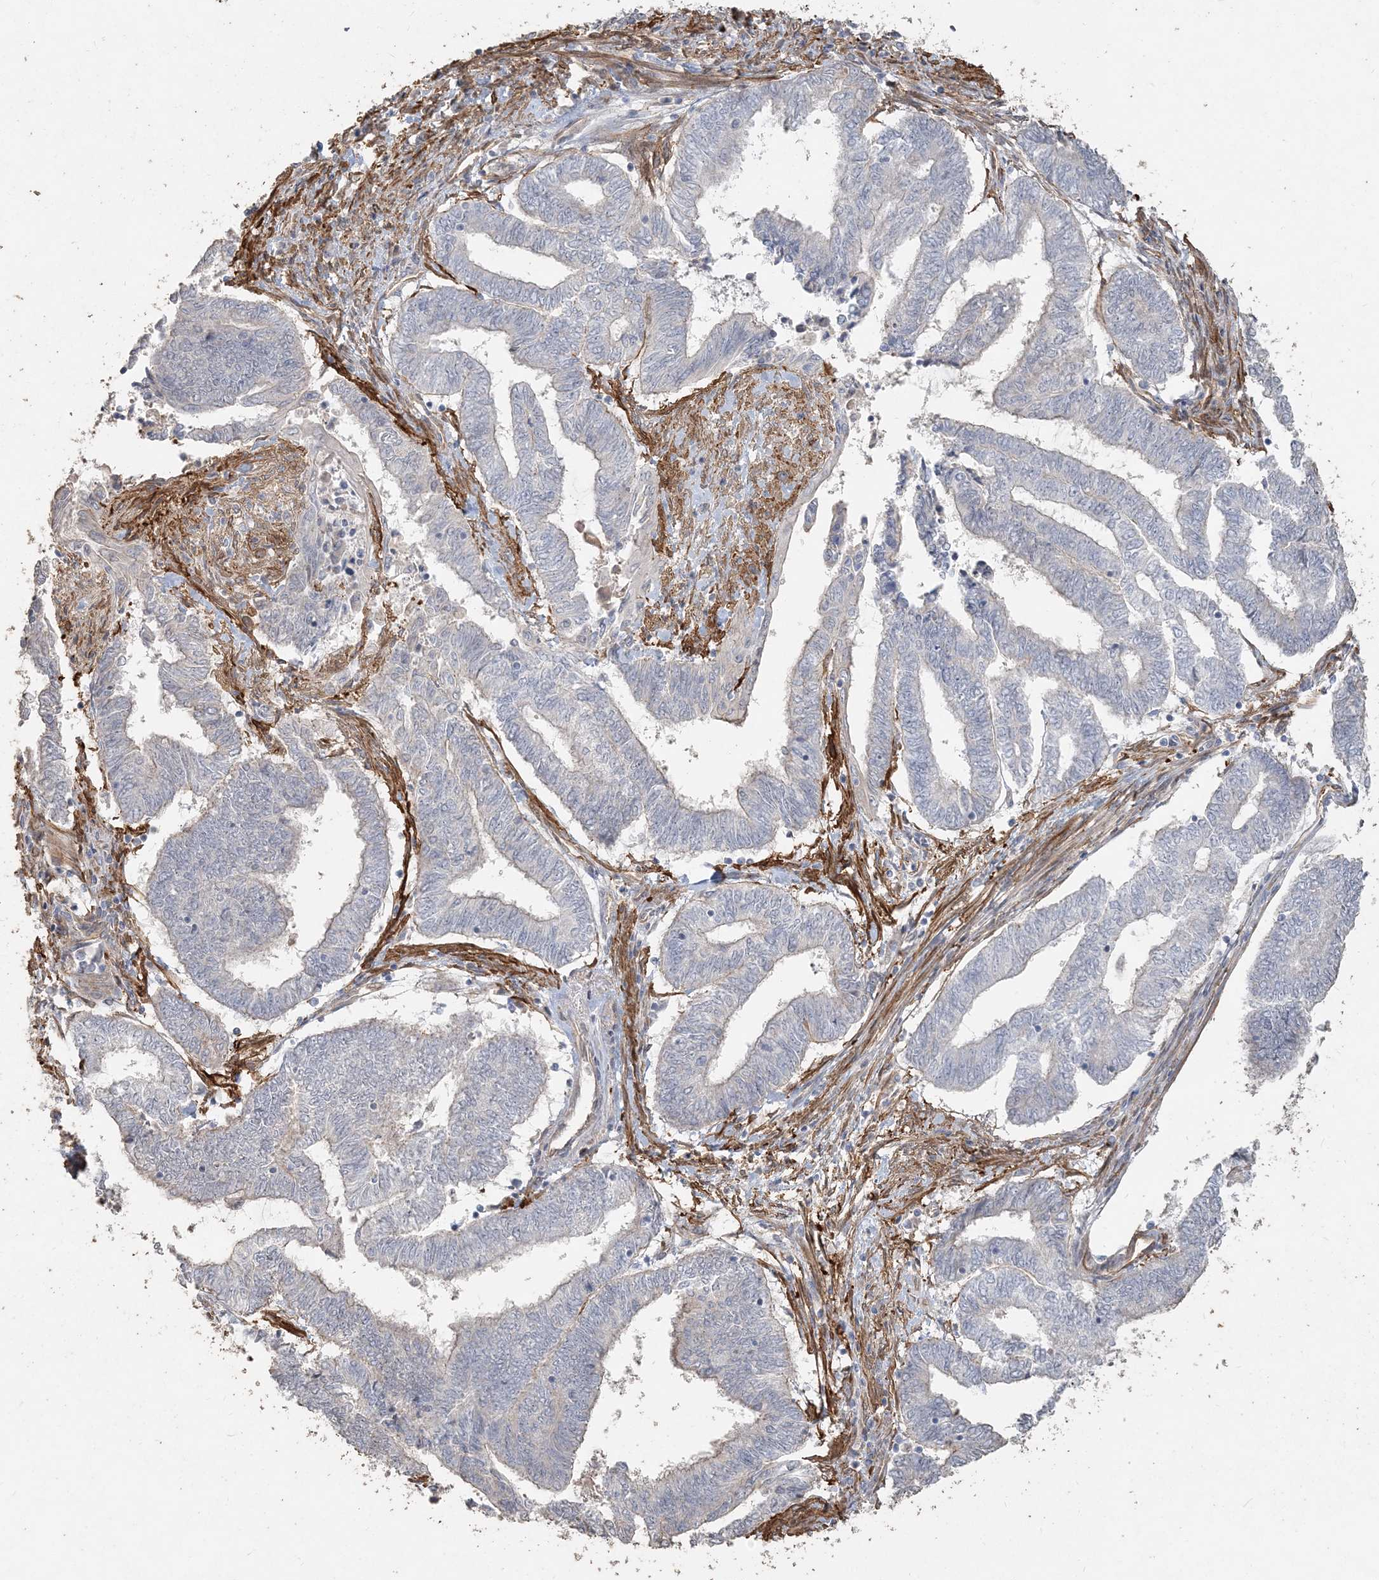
{"staining": {"intensity": "negative", "quantity": "none", "location": "none"}, "tissue": "endometrial cancer", "cell_type": "Tumor cells", "image_type": "cancer", "snomed": [{"axis": "morphology", "description": "Adenocarcinoma, NOS"}, {"axis": "topography", "description": "Uterus"}, {"axis": "topography", "description": "Endometrium"}], "caption": "The photomicrograph displays no significant staining in tumor cells of endometrial cancer.", "gene": "RNF145", "patient": {"sex": "female", "age": 70}}